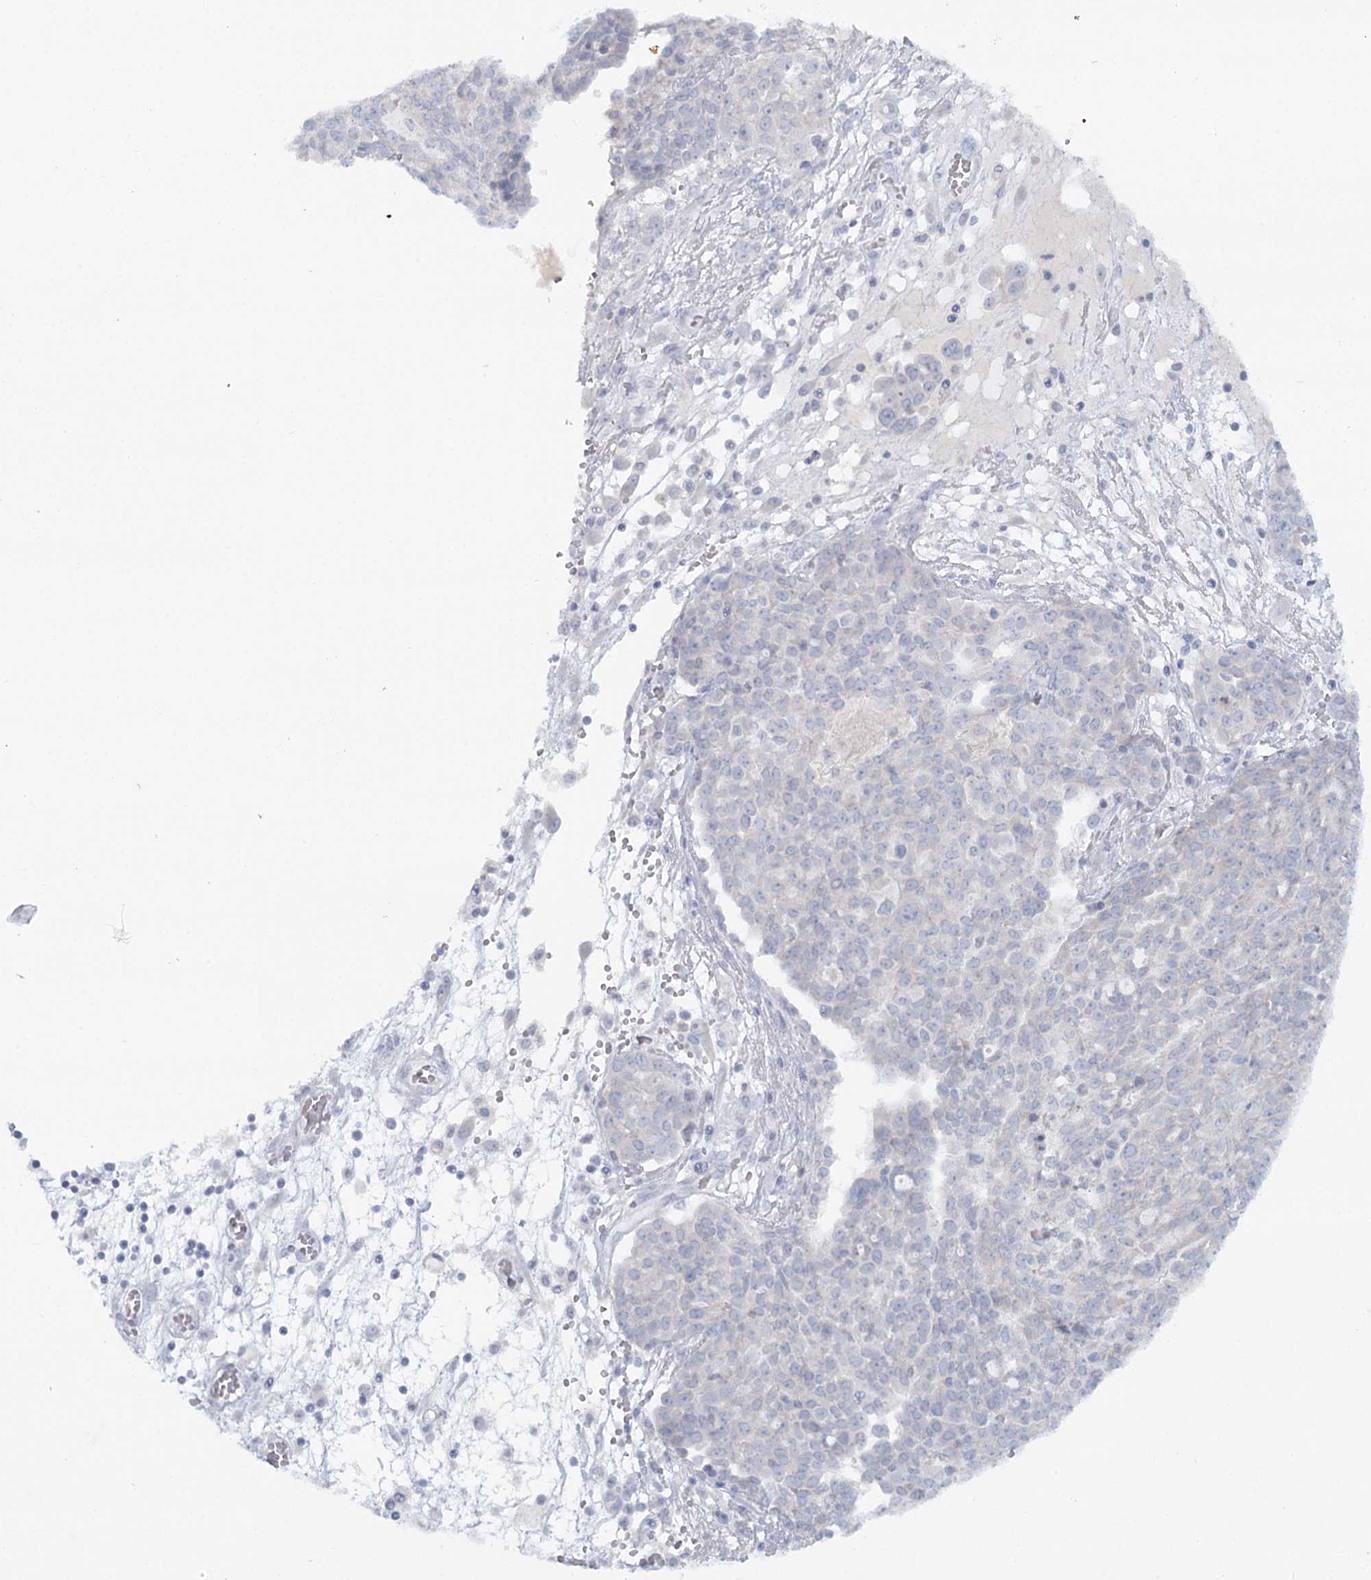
{"staining": {"intensity": "negative", "quantity": "none", "location": "none"}, "tissue": "ovarian cancer", "cell_type": "Tumor cells", "image_type": "cancer", "snomed": [{"axis": "morphology", "description": "Cystadenocarcinoma, serous, NOS"}, {"axis": "topography", "description": "Soft tissue"}, {"axis": "topography", "description": "Ovary"}], "caption": "Immunohistochemistry of ovarian serous cystadenocarcinoma demonstrates no staining in tumor cells.", "gene": "PSAPL1", "patient": {"sex": "female", "age": 57}}